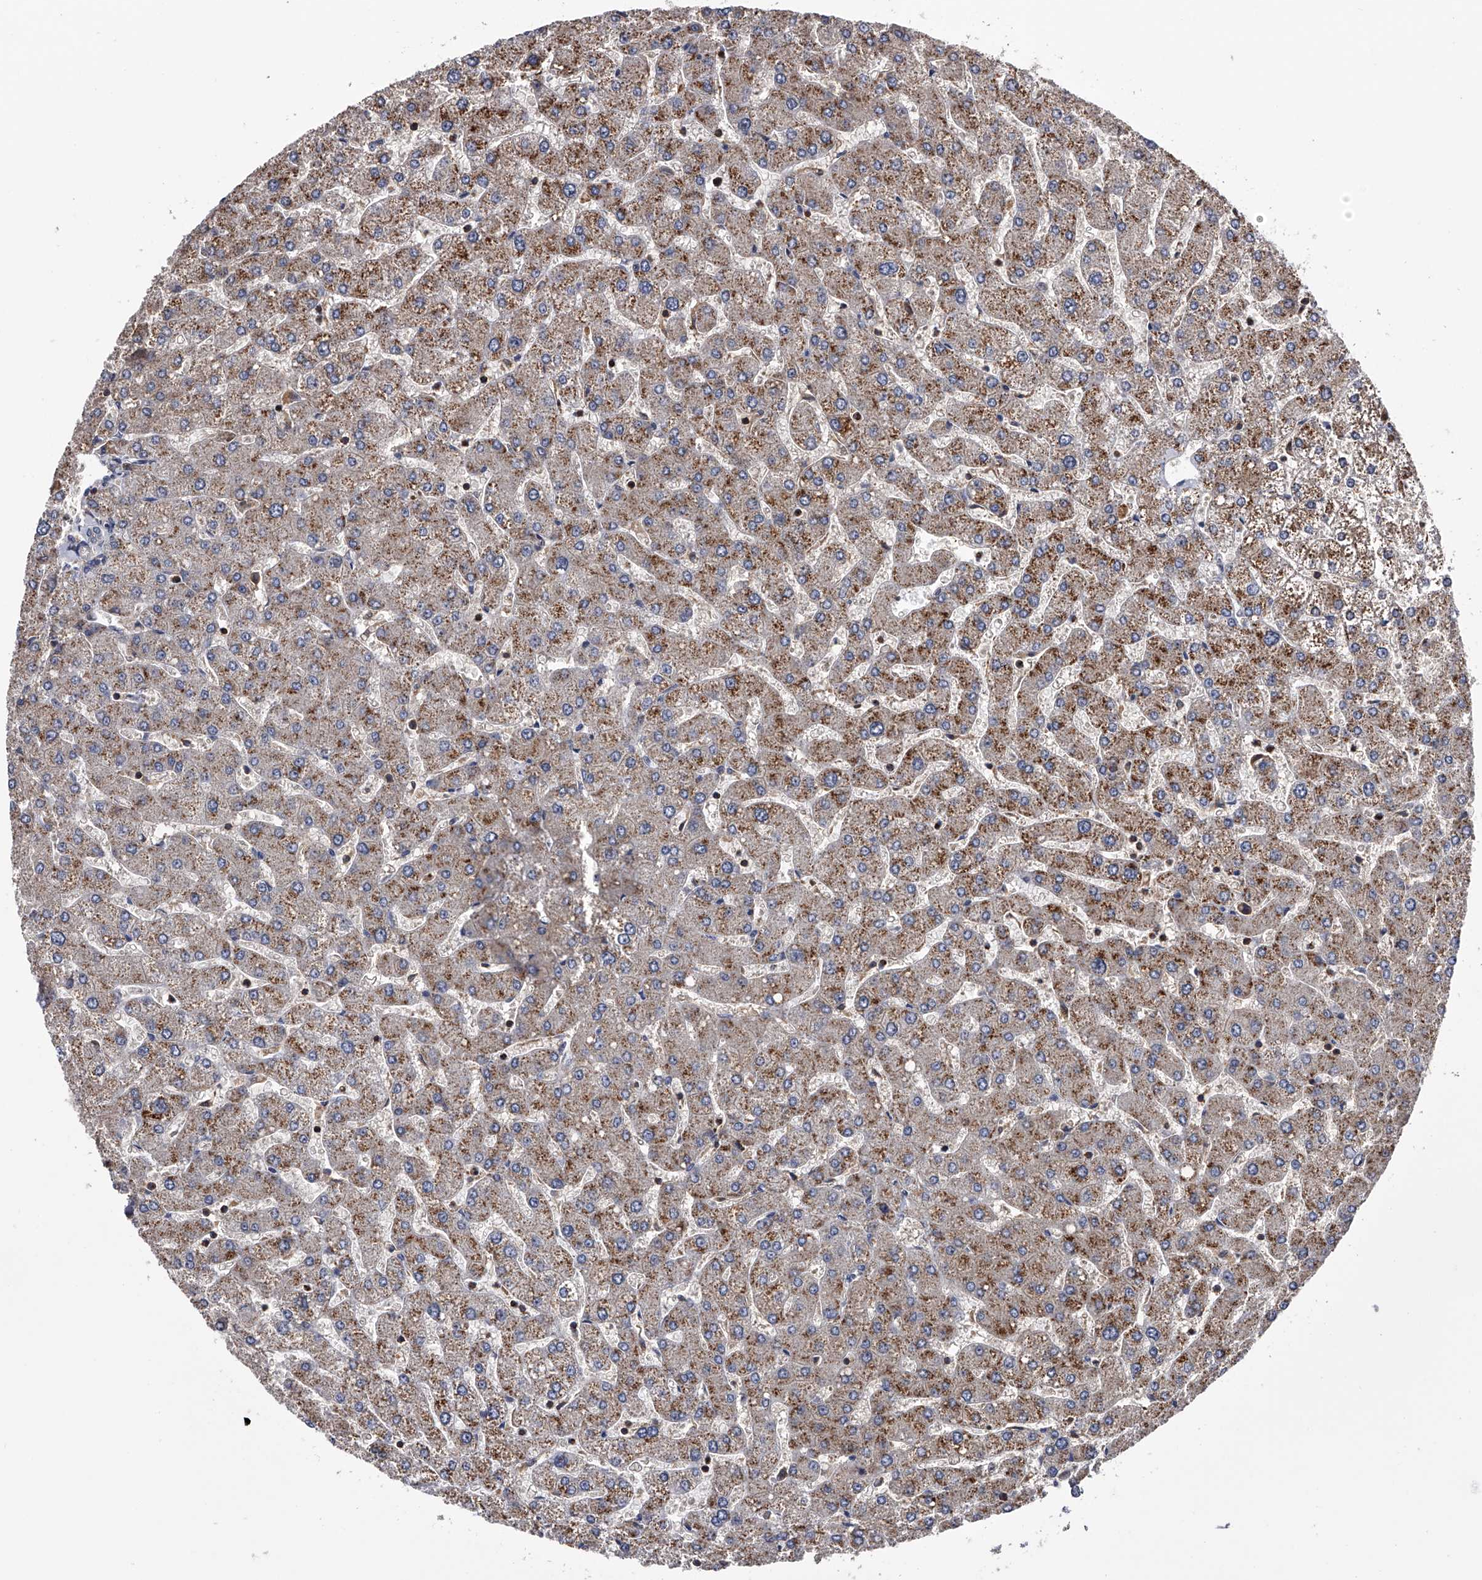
{"staining": {"intensity": "weak", "quantity": "25%-75%", "location": "cytoplasmic/membranous"}, "tissue": "liver", "cell_type": "Cholangiocytes", "image_type": "normal", "snomed": [{"axis": "morphology", "description": "Normal tissue, NOS"}, {"axis": "topography", "description": "Liver"}], "caption": "Protein staining by immunohistochemistry shows weak cytoplasmic/membranous positivity in approximately 25%-75% of cholangiocytes in benign liver. The protein is stained brown, and the nuclei are stained in blue (DAB (3,3'-diaminobenzidine) IHC with brightfield microscopy, high magnification).", "gene": "PAN3", "patient": {"sex": "male", "age": 55}}